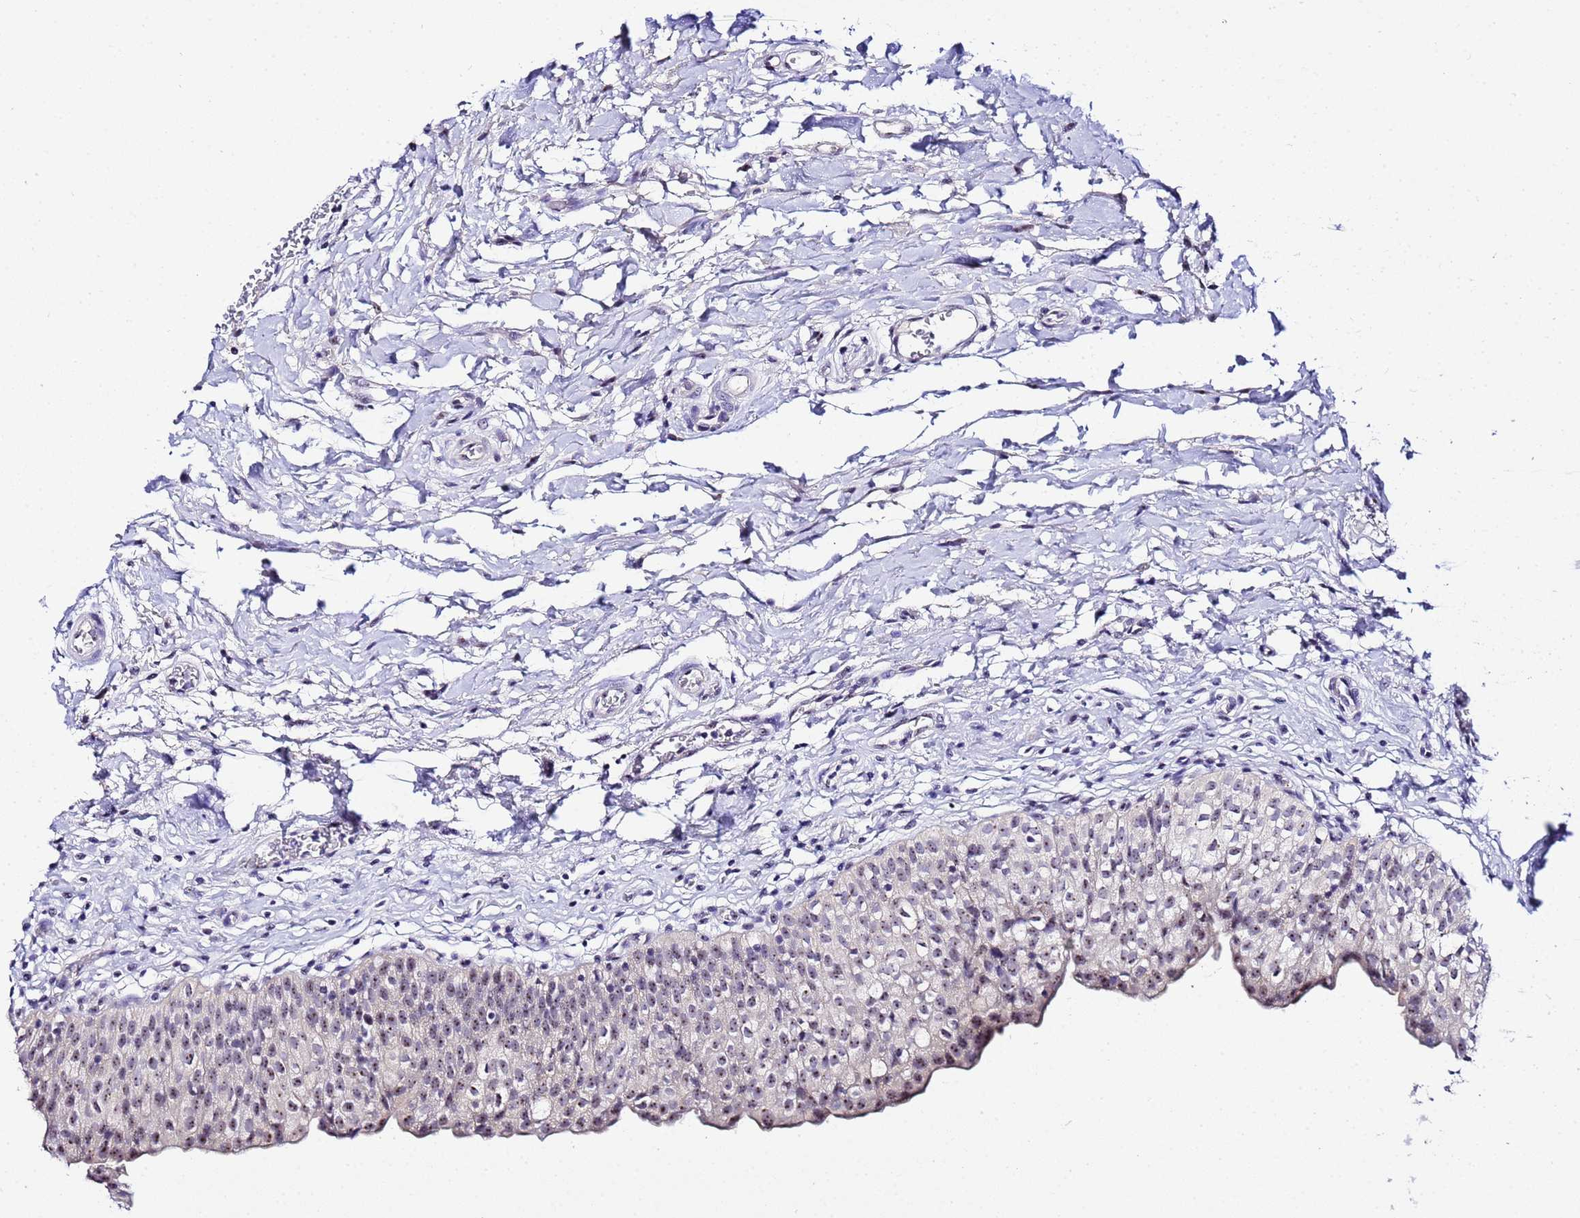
{"staining": {"intensity": "moderate", "quantity": "<25%", "location": "nuclear"}, "tissue": "urinary bladder", "cell_type": "Urothelial cells", "image_type": "normal", "snomed": [{"axis": "morphology", "description": "Normal tissue, NOS"}, {"axis": "topography", "description": "Urinary bladder"}], "caption": "Urinary bladder stained with a brown dye demonstrates moderate nuclear positive staining in about <25% of urothelial cells.", "gene": "ACTL6B", "patient": {"sex": "male", "age": 55}}